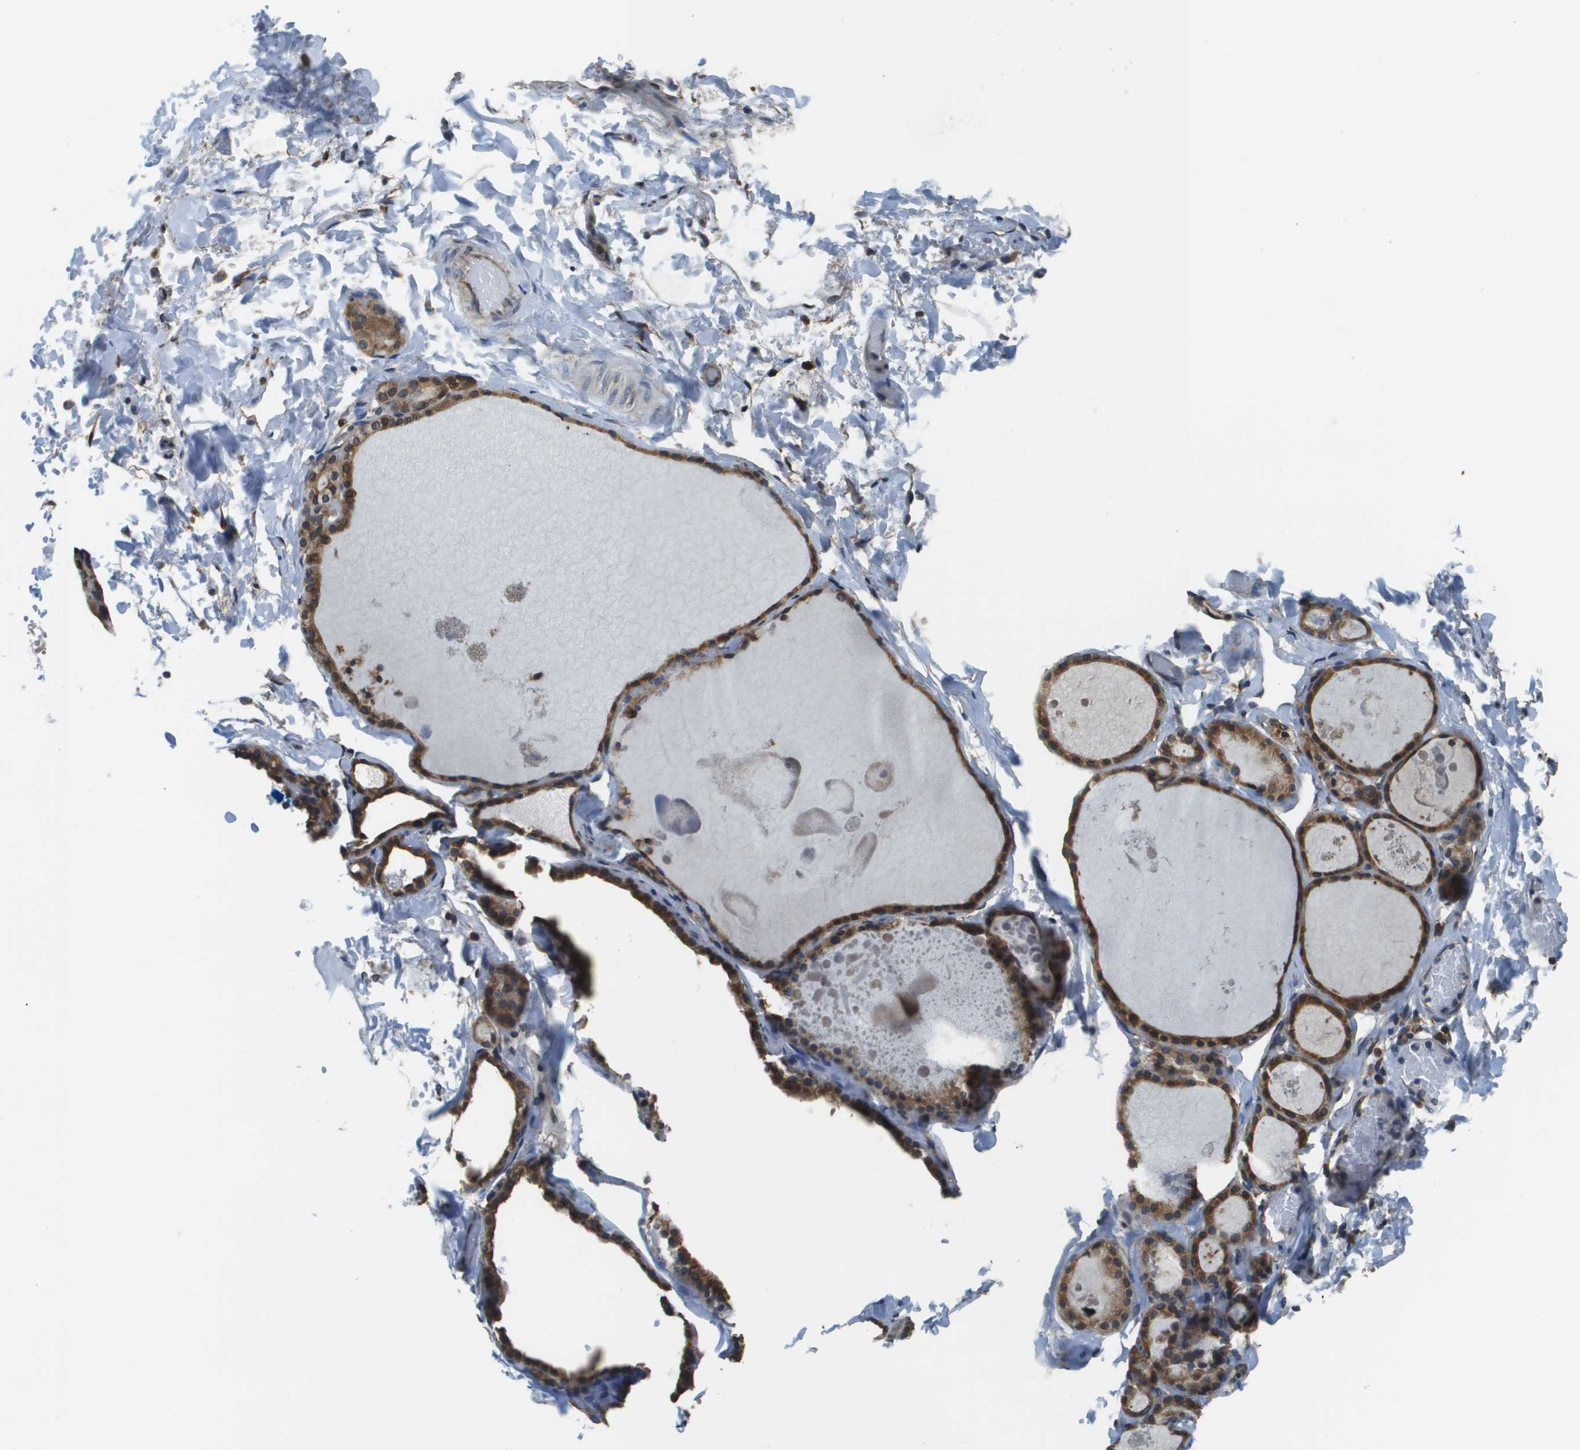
{"staining": {"intensity": "strong", "quantity": ">75%", "location": "cytoplasmic/membranous"}, "tissue": "thyroid gland", "cell_type": "Glandular cells", "image_type": "normal", "snomed": [{"axis": "morphology", "description": "Normal tissue, NOS"}, {"axis": "topography", "description": "Thyroid gland"}], "caption": "A micrograph of human thyroid gland stained for a protein displays strong cytoplasmic/membranous brown staining in glandular cells. Nuclei are stained in blue.", "gene": "SEC62", "patient": {"sex": "male", "age": 56}}